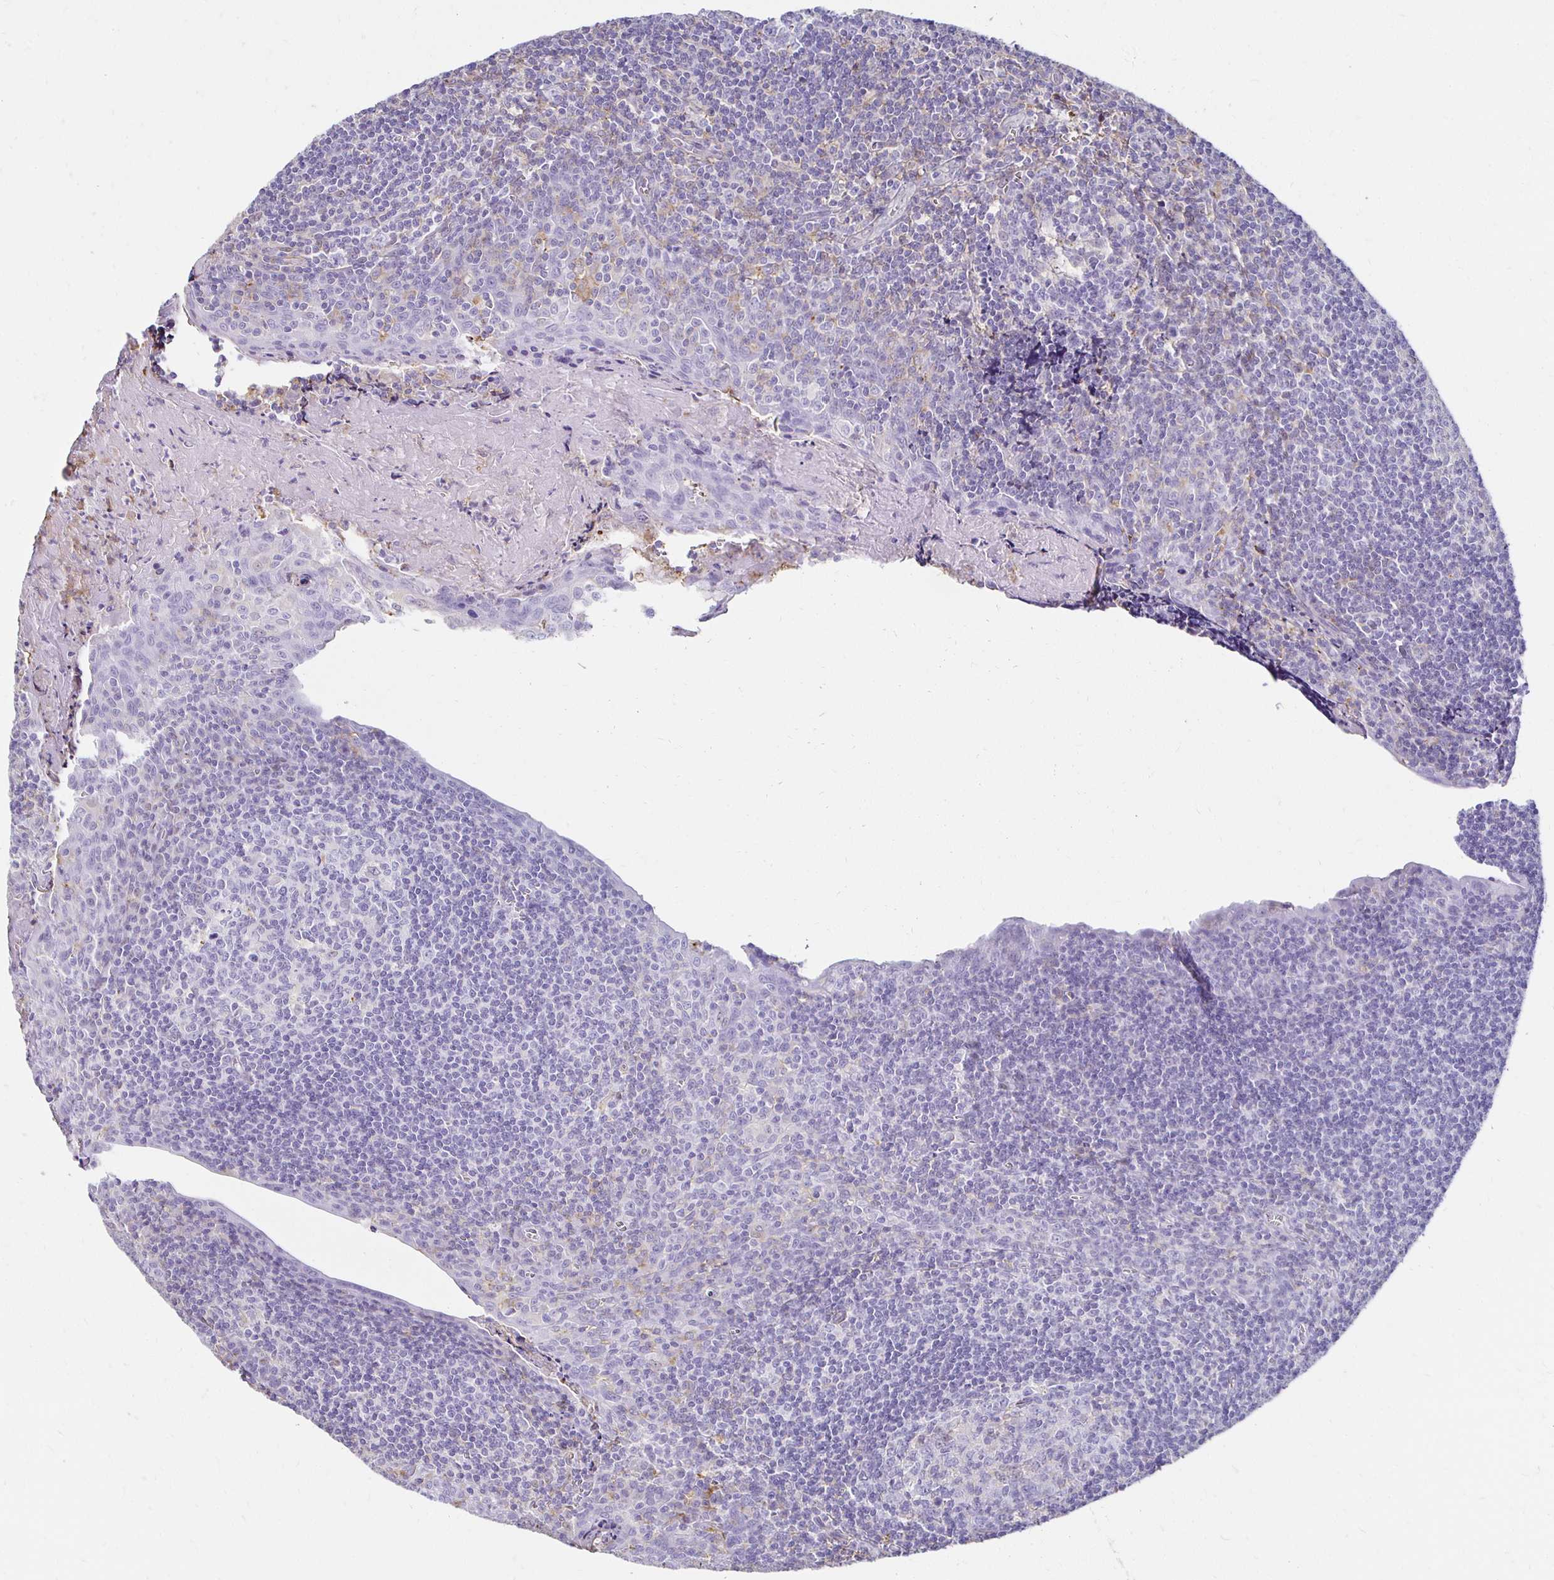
{"staining": {"intensity": "negative", "quantity": "none", "location": "none"}, "tissue": "tonsil", "cell_type": "Germinal center cells", "image_type": "normal", "snomed": [{"axis": "morphology", "description": "Normal tissue, NOS"}, {"axis": "morphology", "description": "Inflammation, NOS"}, {"axis": "topography", "description": "Tonsil"}], "caption": "A histopathology image of tonsil stained for a protein reveals no brown staining in germinal center cells. (Stains: DAB immunohistochemistry with hematoxylin counter stain, Microscopy: brightfield microscopy at high magnification).", "gene": "TAS1R3", "patient": {"sex": "female", "age": 31}}